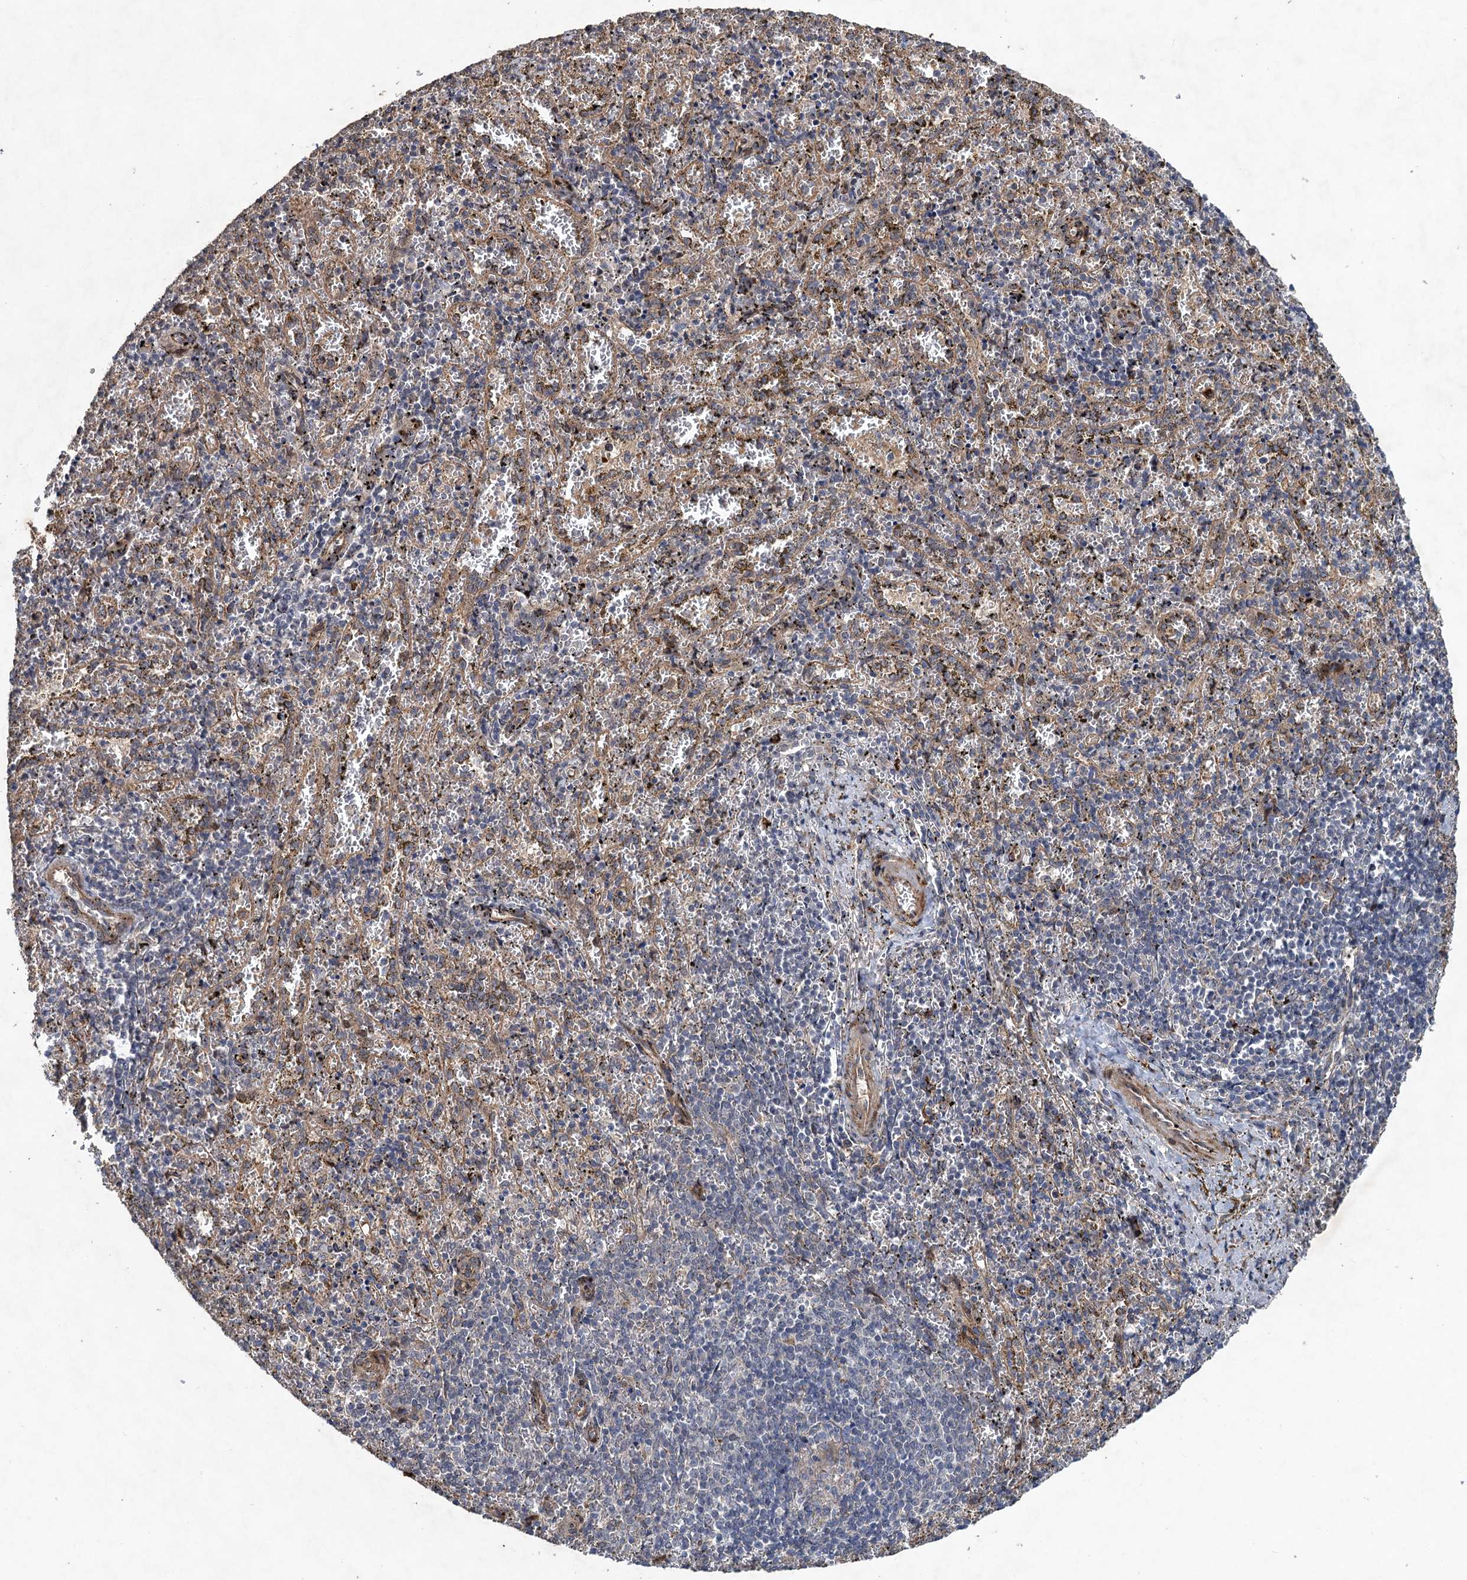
{"staining": {"intensity": "negative", "quantity": "none", "location": "none"}, "tissue": "spleen", "cell_type": "Cells in red pulp", "image_type": "normal", "snomed": [{"axis": "morphology", "description": "Normal tissue, NOS"}, {"axis": "topography", "description": "Spleen"}], "caption": "Micrograph shows no significant protein staining in cells in red pulp of benign spleen. (DAB immunohistochemistry visualized using brightfield microscopy, high magnification).", "gene": "NUDT22", "patient": {"sex": "male", "age": 11}}